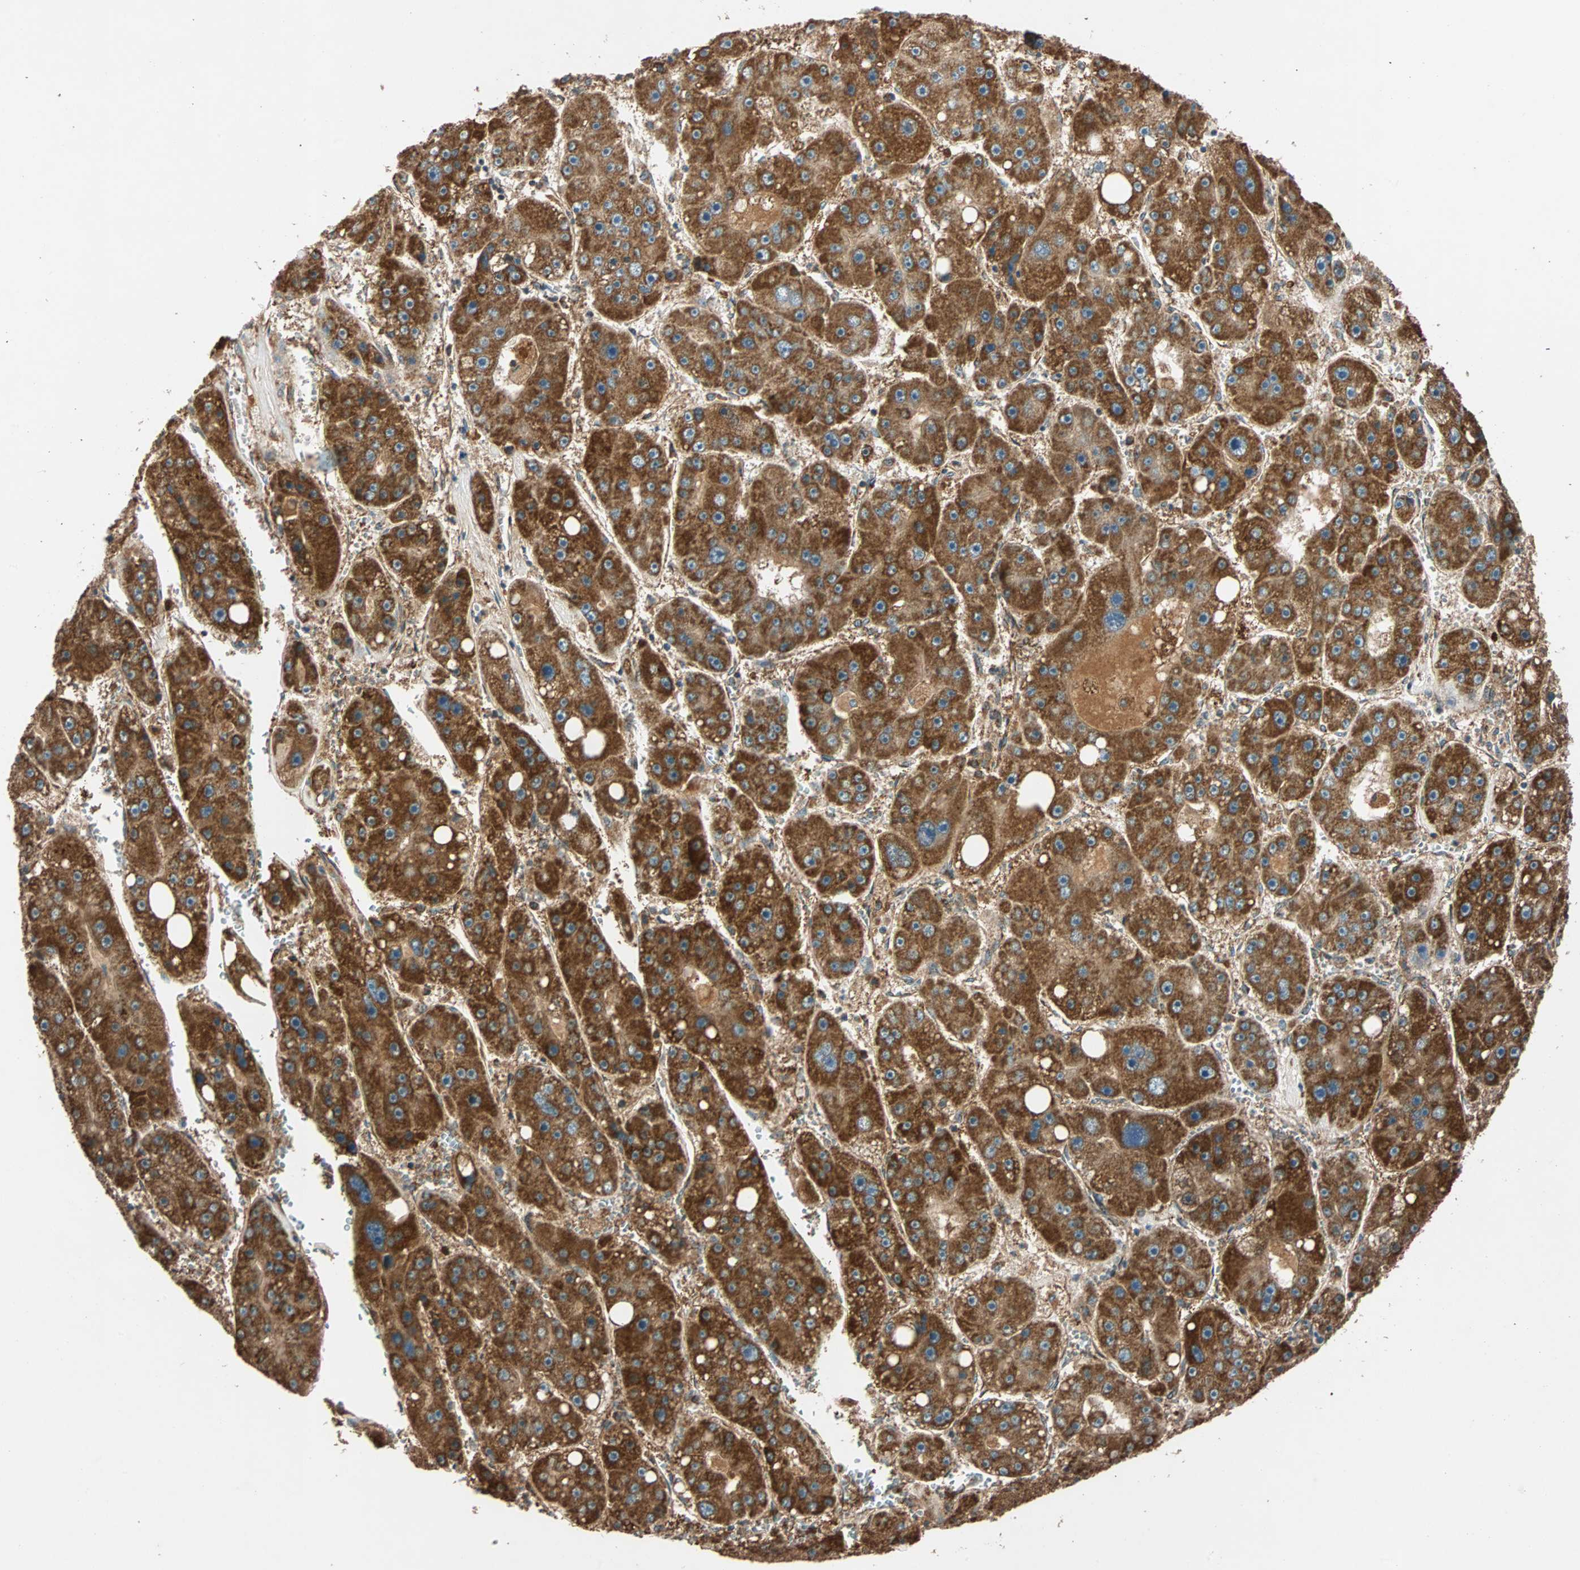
{"staining": {"intensity": "strong", "quantity": ">75%", "location": "cytoplasmic/membranous"}, "tissue": "liver cancer", "cell_type": "Tumor cells", "image_type": "cancer", "snomed": [{"axis": "morphology", "description": "Carcinoma, Hepatocellular, NOS"}, {"axis": "topography", "description": "Liver"}], "caption": "Human hepatocellular carcinoma (liver) stained for a protein (brown) reveals strong cytoplasmic/membranous positive expression in about >75% of tumor cells.", "gene": "MAPK1", "patient": {"sex": "female", "age": 61}}